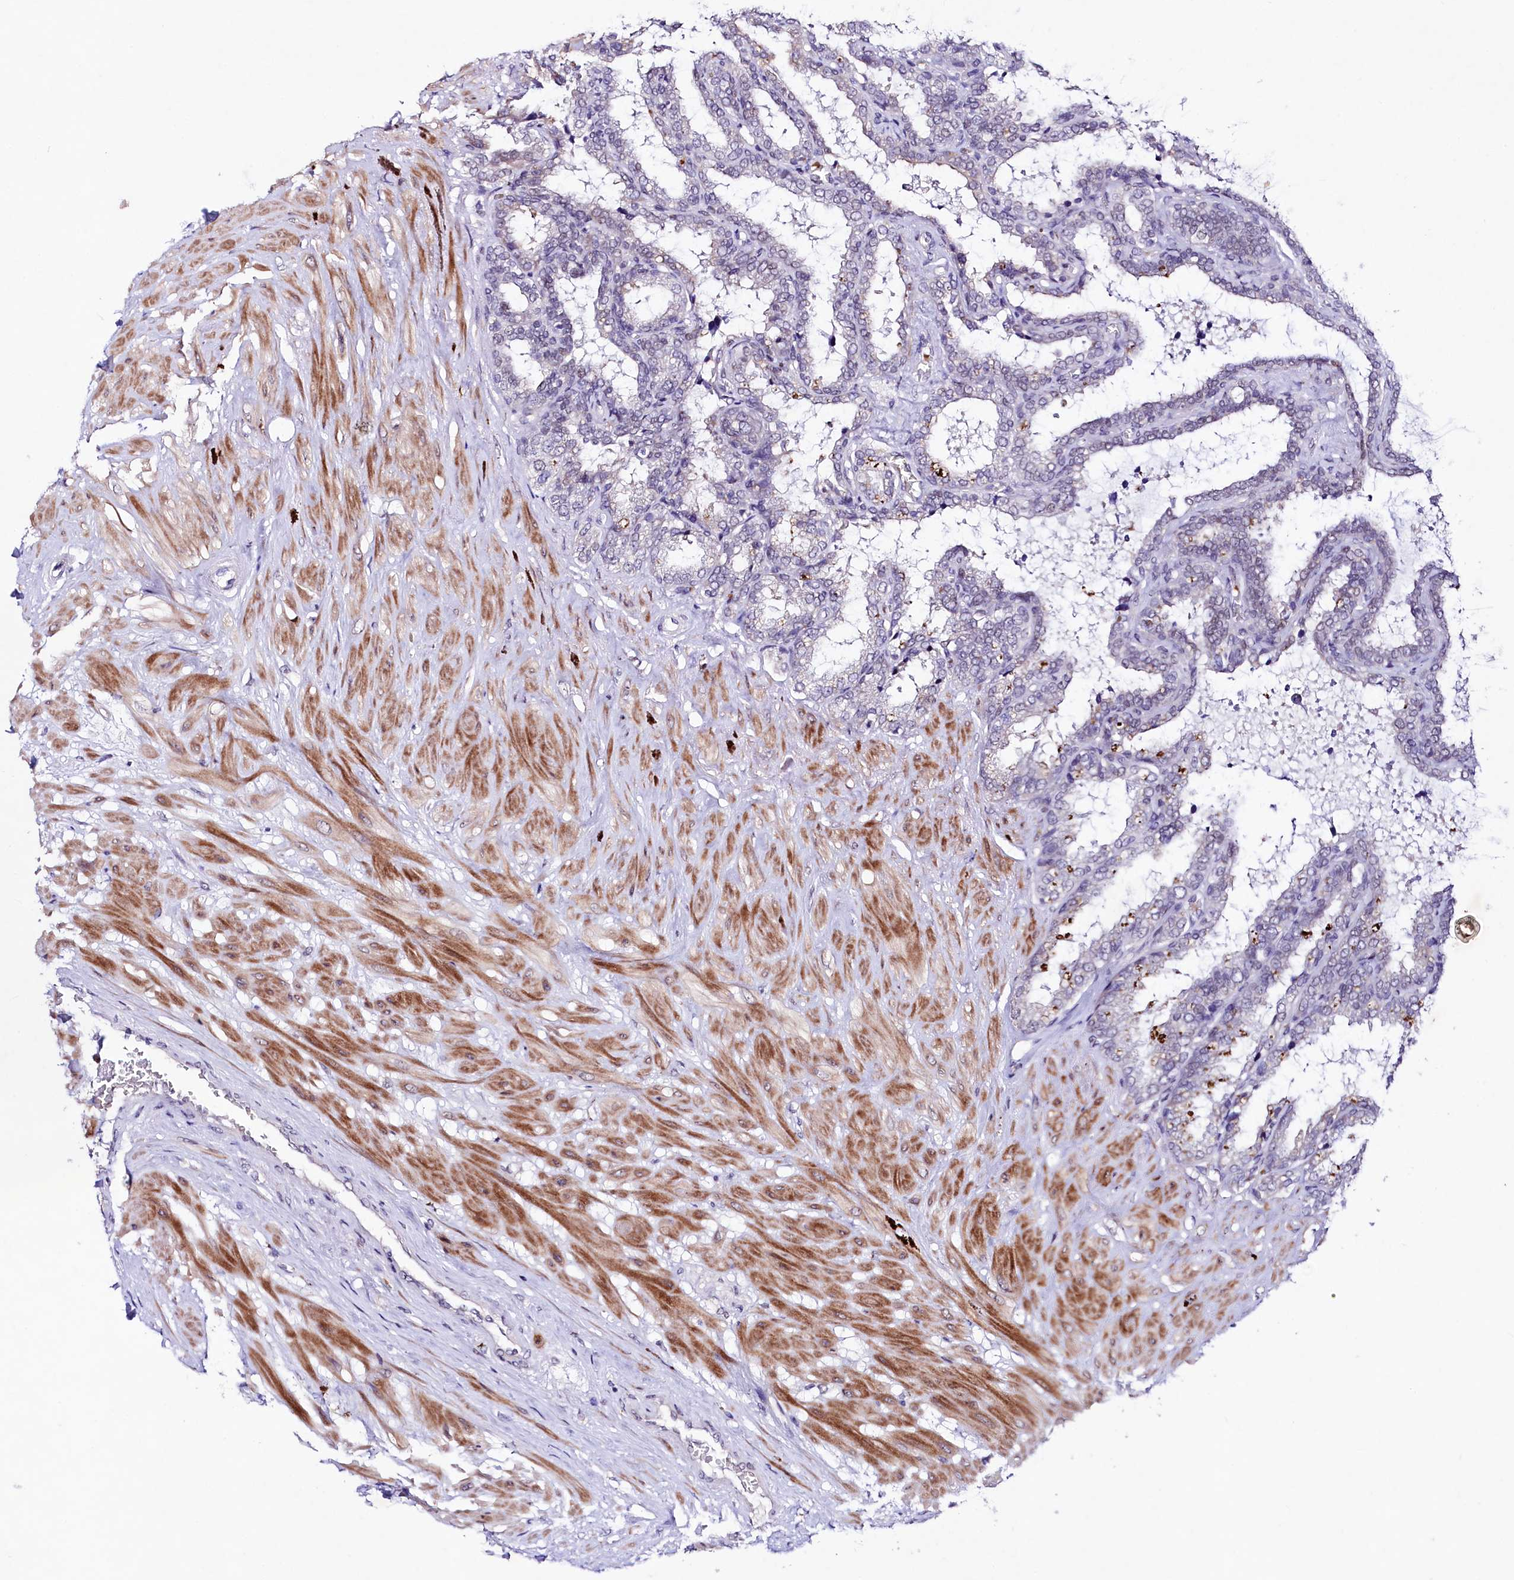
{"staining": {"intensity": "negative", "quantity": "none", "location": "none"}, "tissue": "seminal vesicle", "cell_type": "Glandular cells", "image_type": "normal", "snomed": [{"axis": "morphology", "description": "Normal tissue, NOS"}, {"axis": "topography", "description": "Seminal veicle"}], "caption": "DAB immunohistochemical staining of benign seminal vesicle displays no significant staining in glandular cells.", "gene": "LEUTX", "patient": {"sex": "male", "age": 46}}